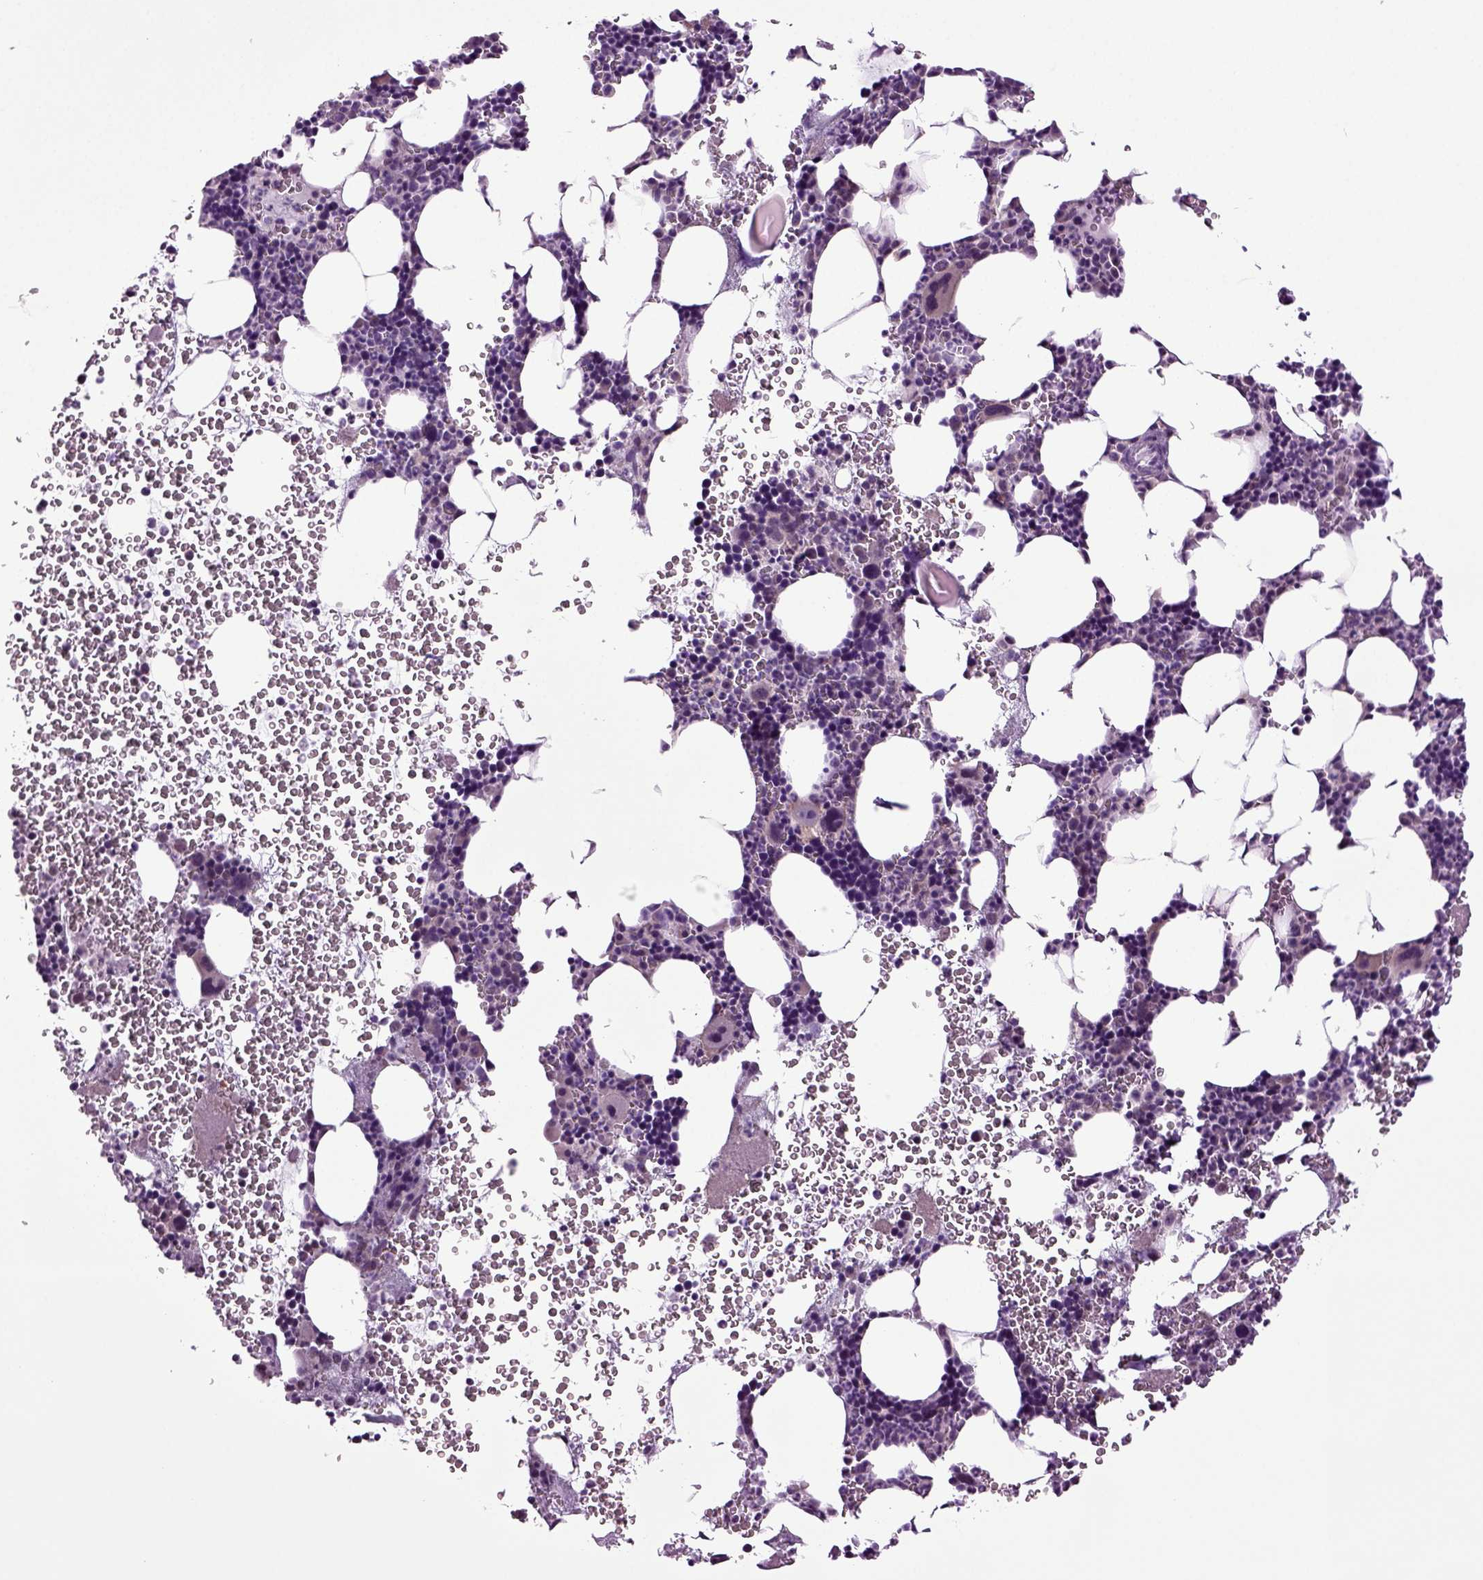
{"staining": {"intensity": "negative", "quantity": "none", "location": "none"}, "tissue": "bone marrow", "cell_type": "Hematopoietic cells", "image_type": "normal", "snomed": [{"axis": "morphology", "description": "Normal tissue, NOS"}, {"axis": "topography", "description": "Bone marrow"}], "caption": "Image shows no significant protein expression in hematopoietic cells of normal bone marrow. (DAB (3,3'-diaminobenzidine) immunohistochemistry (IHC) visualized using brightfield microscopy, high magnification).", "gene": "PLCH2", "patient": {"sex": "male", "age": 44}}